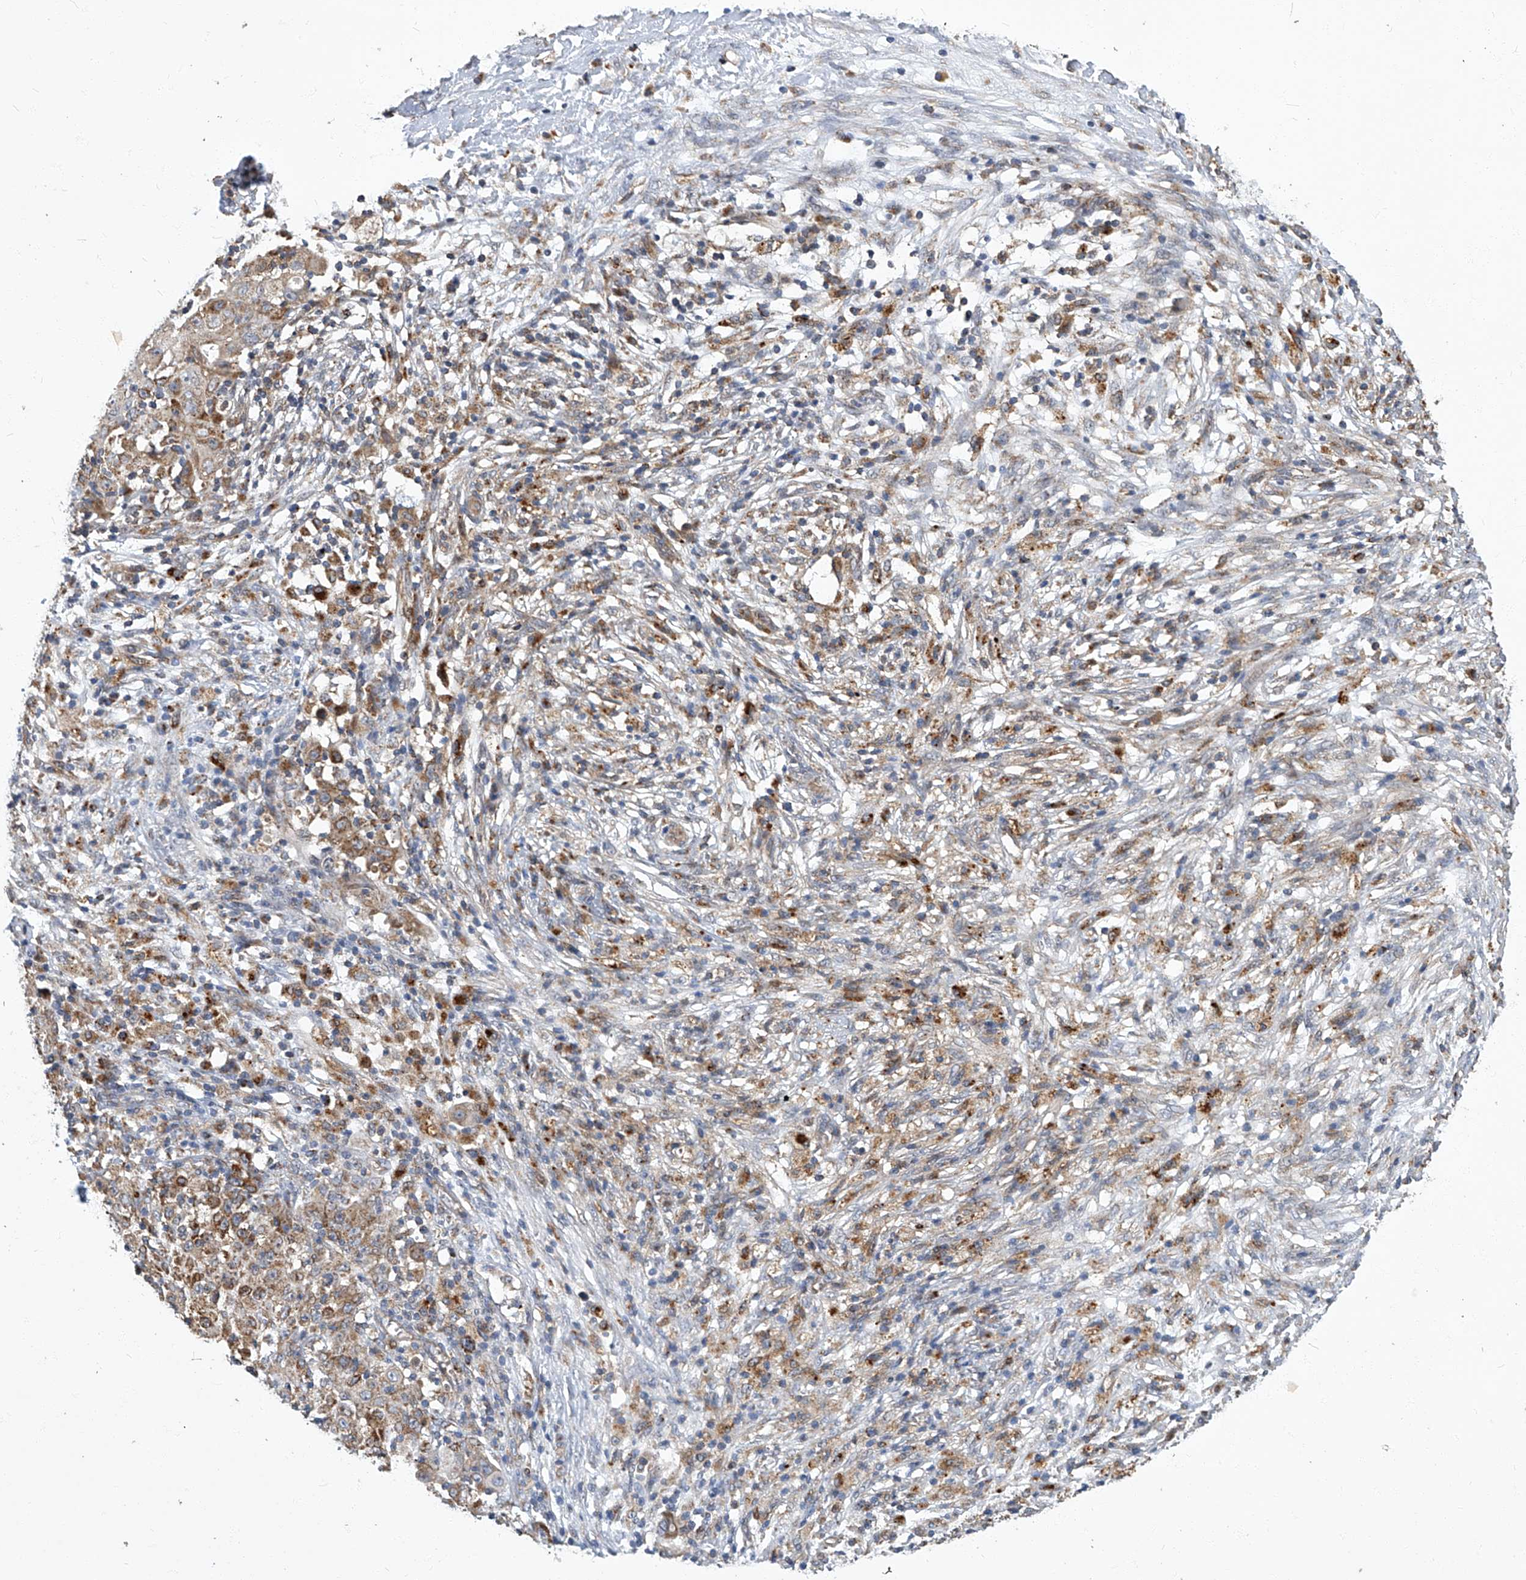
{"staining": {"intensity": "weak", "quantity": "<25%", "location": "cytoplasmic/membranous"}, "tissue": "ovarian cancer", "cell_type": "Tumor cells", "image_type": "cancer", "snomed": [{"axis": "morphology", "description": "Carcinoma, endometroid"}, {"axis": "topography", "description": "Ovary"}], "caption": "Ovarian endometroid carcinoma stained for a protein using IHC exhibits no positivity tumor cells.", "gene": "TNFRSF13B", "patient": {"sex": "female", "age": 42}}